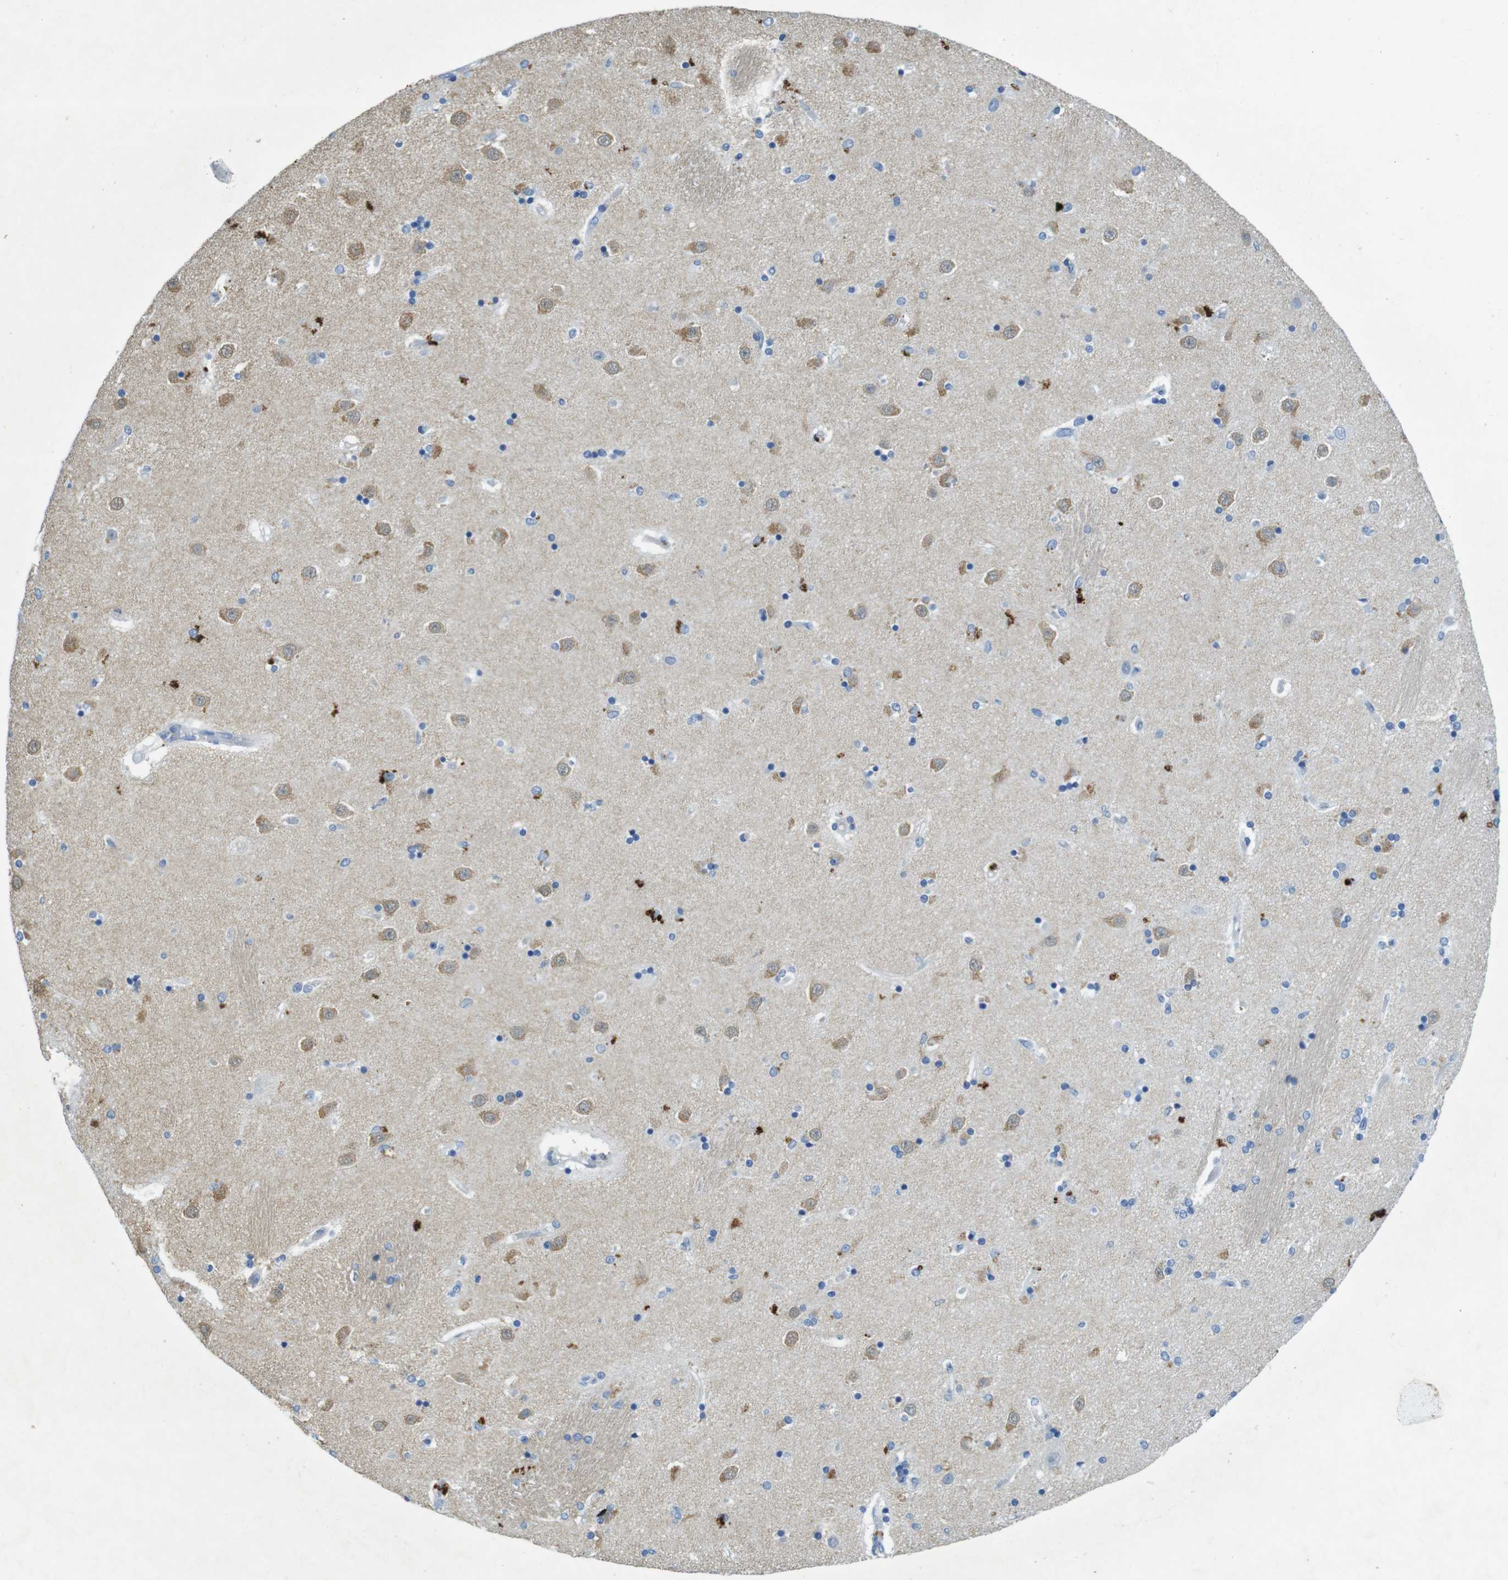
{"staining": {"intensity": "negative", "quantity": "none", "location": "none"}, "tissue": "caudate", "cell_type": "Glial cells", "image_type": "normal", "snomed": [{"axis": "morphology", "description": "Normal tissue, NOS"}, {"axis": "topography", "description": "Lateral ventricle wall"}], "caption": "IHC of normal human caudate demonstrates no expression in glial cells.", "gene": "CD320", "patient": {"sex": "female", "age": 54}}